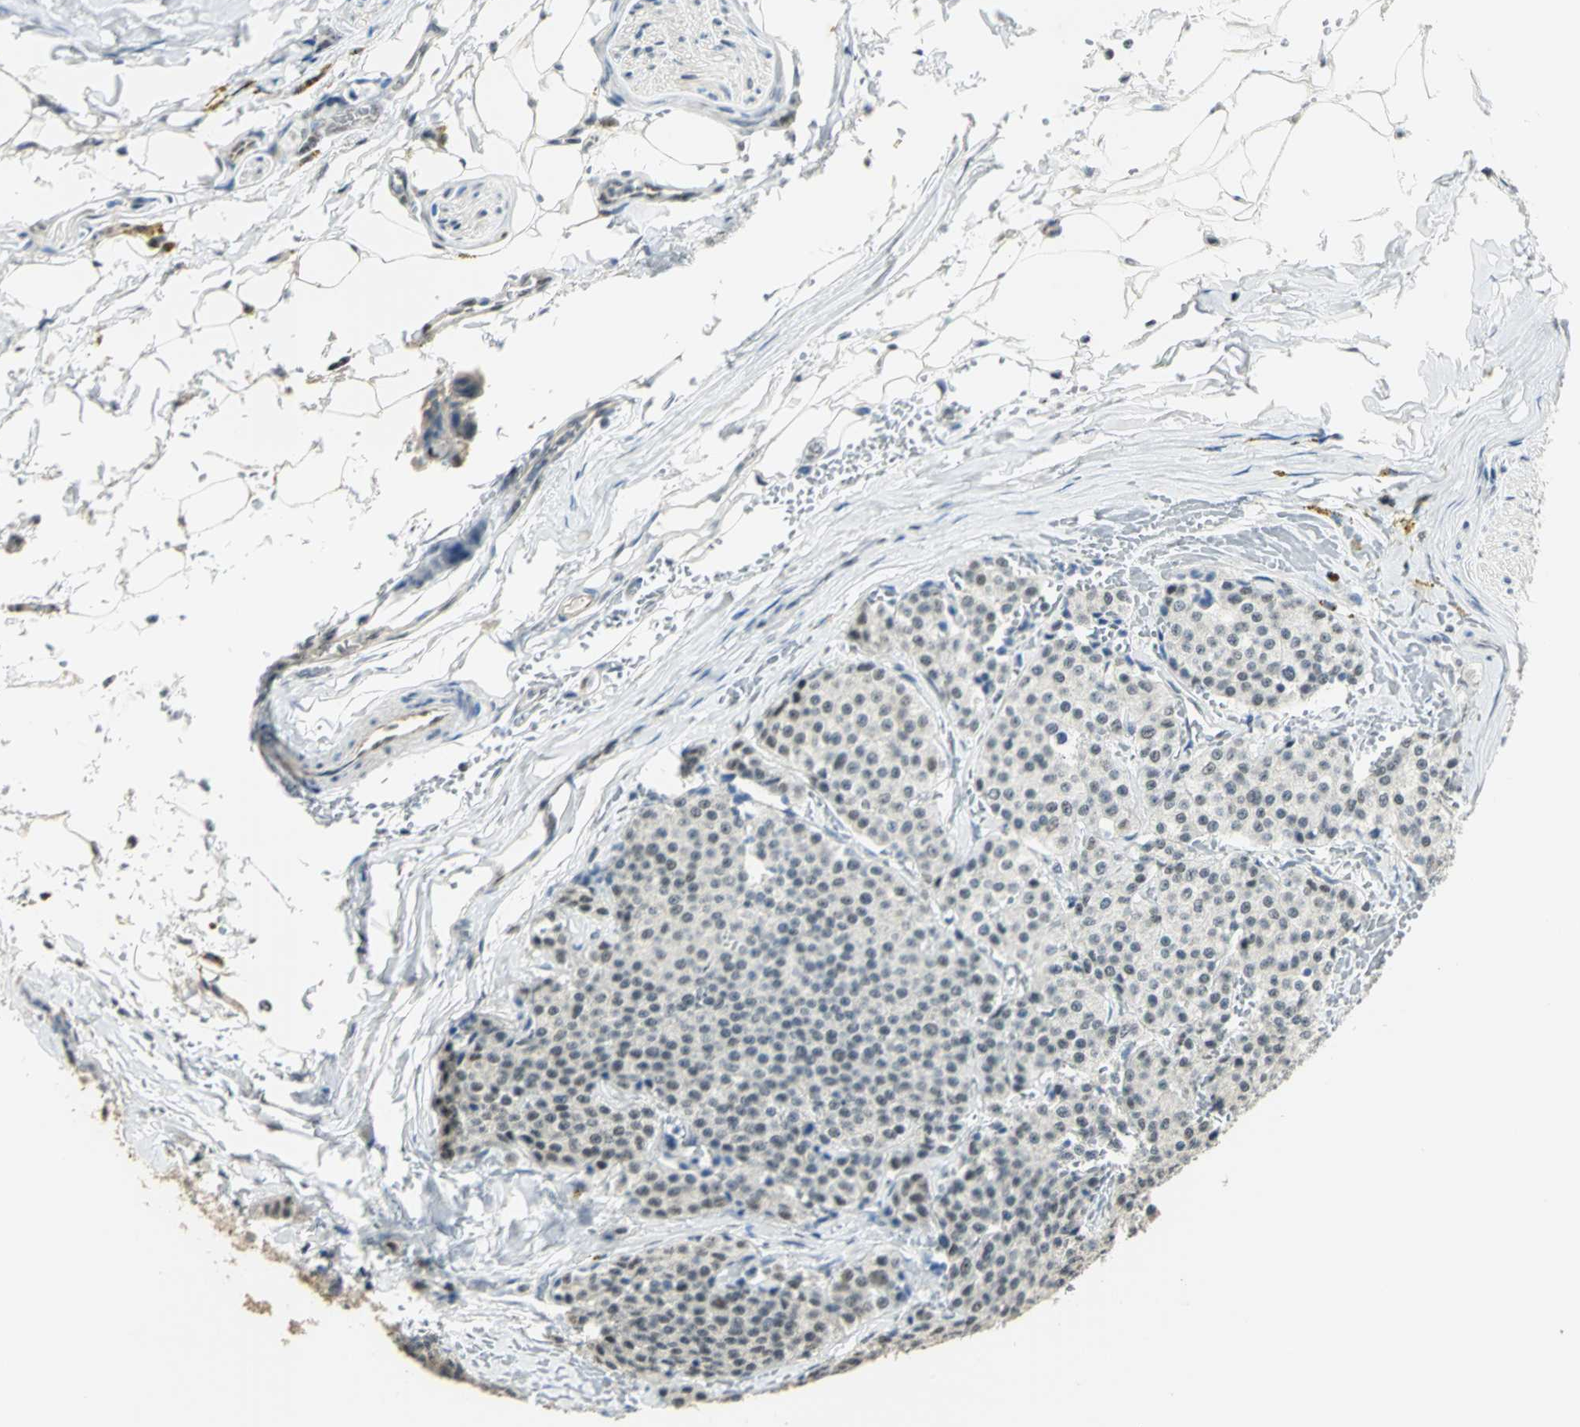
{"staining": {"intensity": "weak", "quantity": "25%-75%", "location": "nuclear"}, "tissue": "carcinoid", "cell_type": "Tumor cells", "image_type": "cancer", "snomed": [{"axis": "morphology", "description": "Carcinoid, malignant, NOS"}, {"axis": "topography", "description": "Colon"}], "caption": "An image of carcinoid stained for a protein demonstrates weak nuclear brown staining in tumor cells.", "gene": "ELF1", "patient": {"sex": "female", "age": 61}}